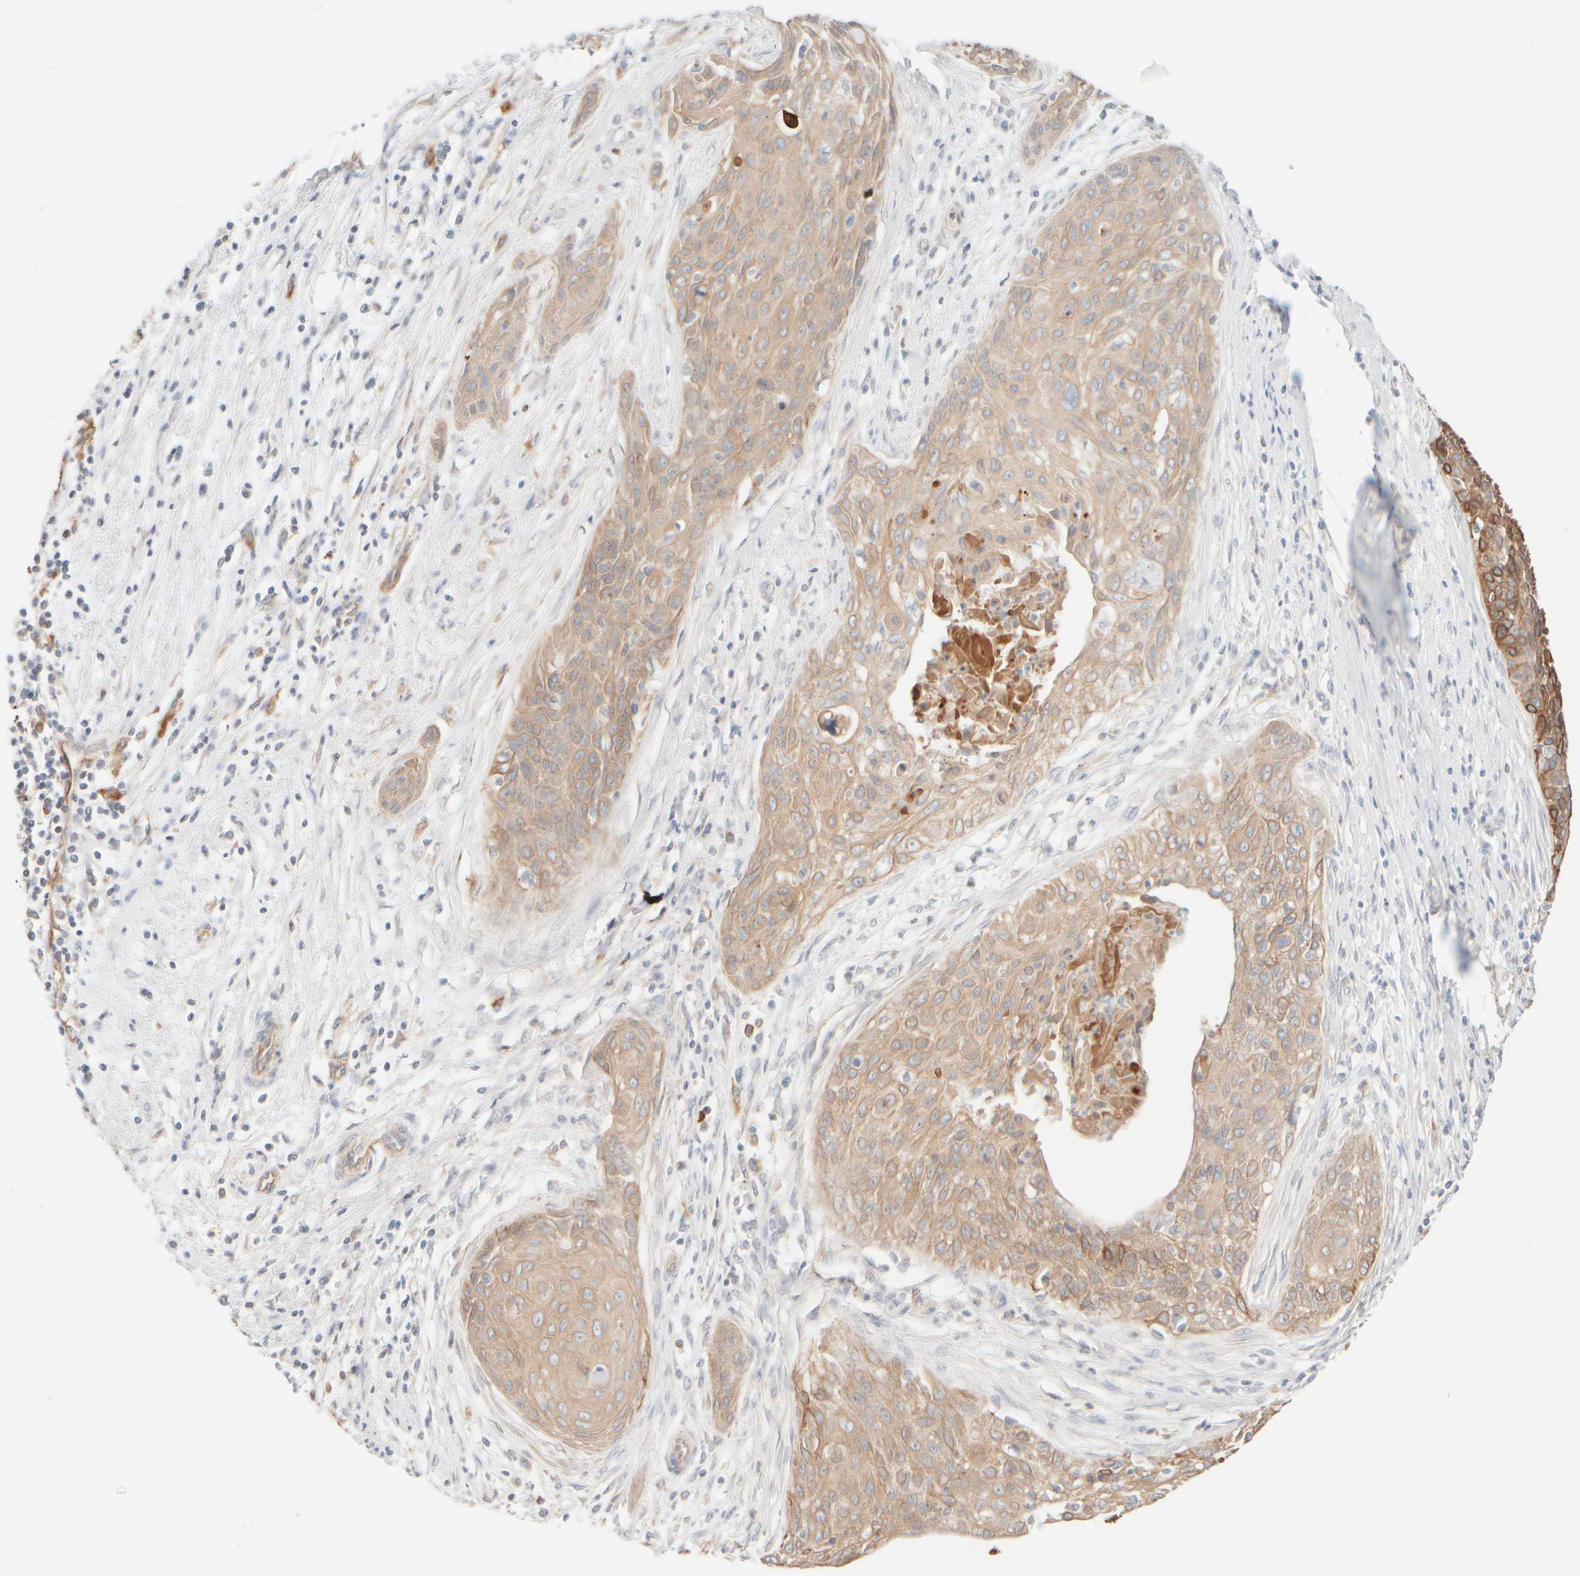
{"staining": {"intensity": "moderate", "quantity": ">75%", "location": "cytoplasmic/membranous"}, "tissue": "cervical cancer", "cell_type": "Tumor cells", "image_type": "cancer", "snomed": [{"axis": "morphology", "description": "Squamous cell carcinoma, NOS"}, {"axis": "topography", "description": "Cervix"}], "caption": "This micrograph demonstrates immunohistochemistry (IHC) staining of human cervical cancer, with medium moderate cytoplasmic/membranous expression in approximately >75% of tumor cells.", "gene": "KRT15", "patient": {"sex": "female", "age": 55}}